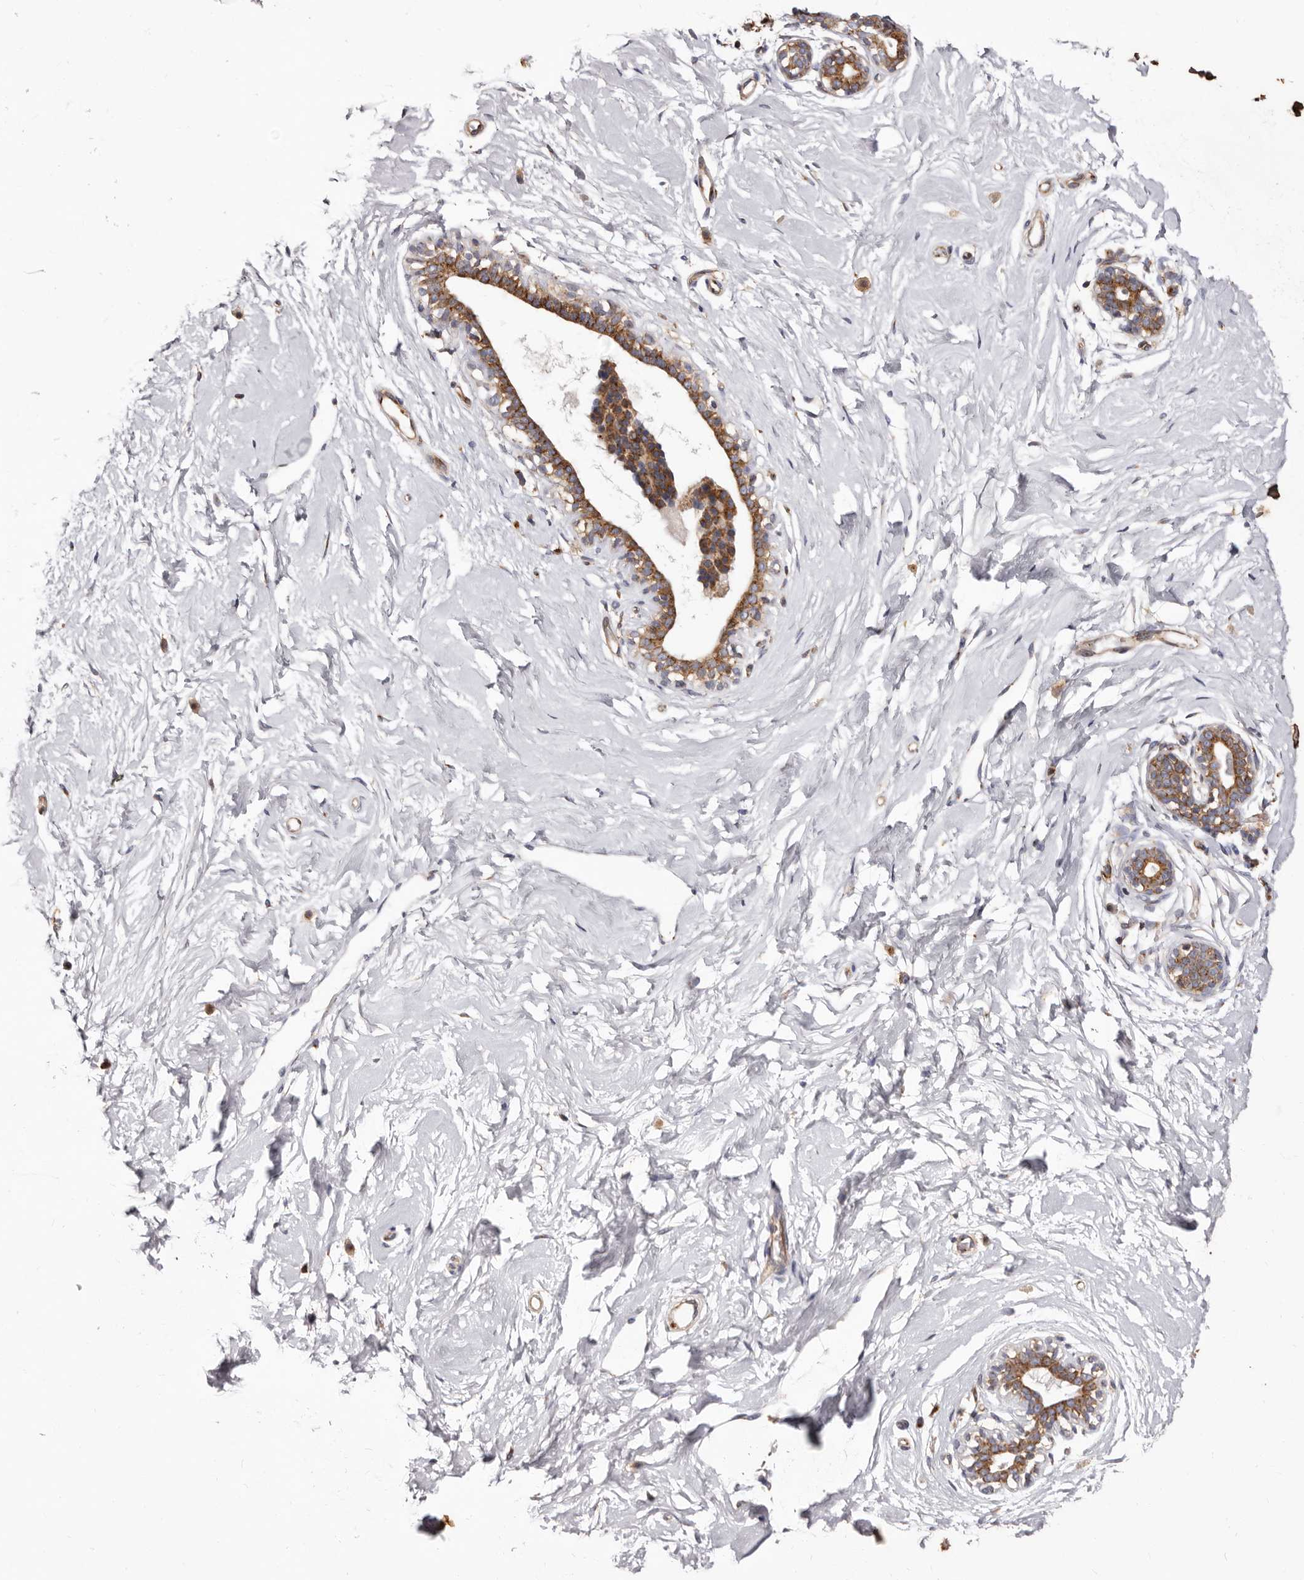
{"staining": {"intensity": "negative", "quantity": "none", "location": "none"}, "tissue": "breast", "cell_type": "Adipocytes", "image_type": "normal", "snomed": [{"axis": "morphology", "description": "Normal tissue, NOS"}, {"axis": "morphology", "description": "Adenoma, NOS"}, {"axis": "topography", "description": "Breast"}], "caption": "Immunohistochemical staining of benign breast reveals no significant positivity in adipocytes.", "gene": "COQ8B", "patient": {"sex": "female", "age": 23}}